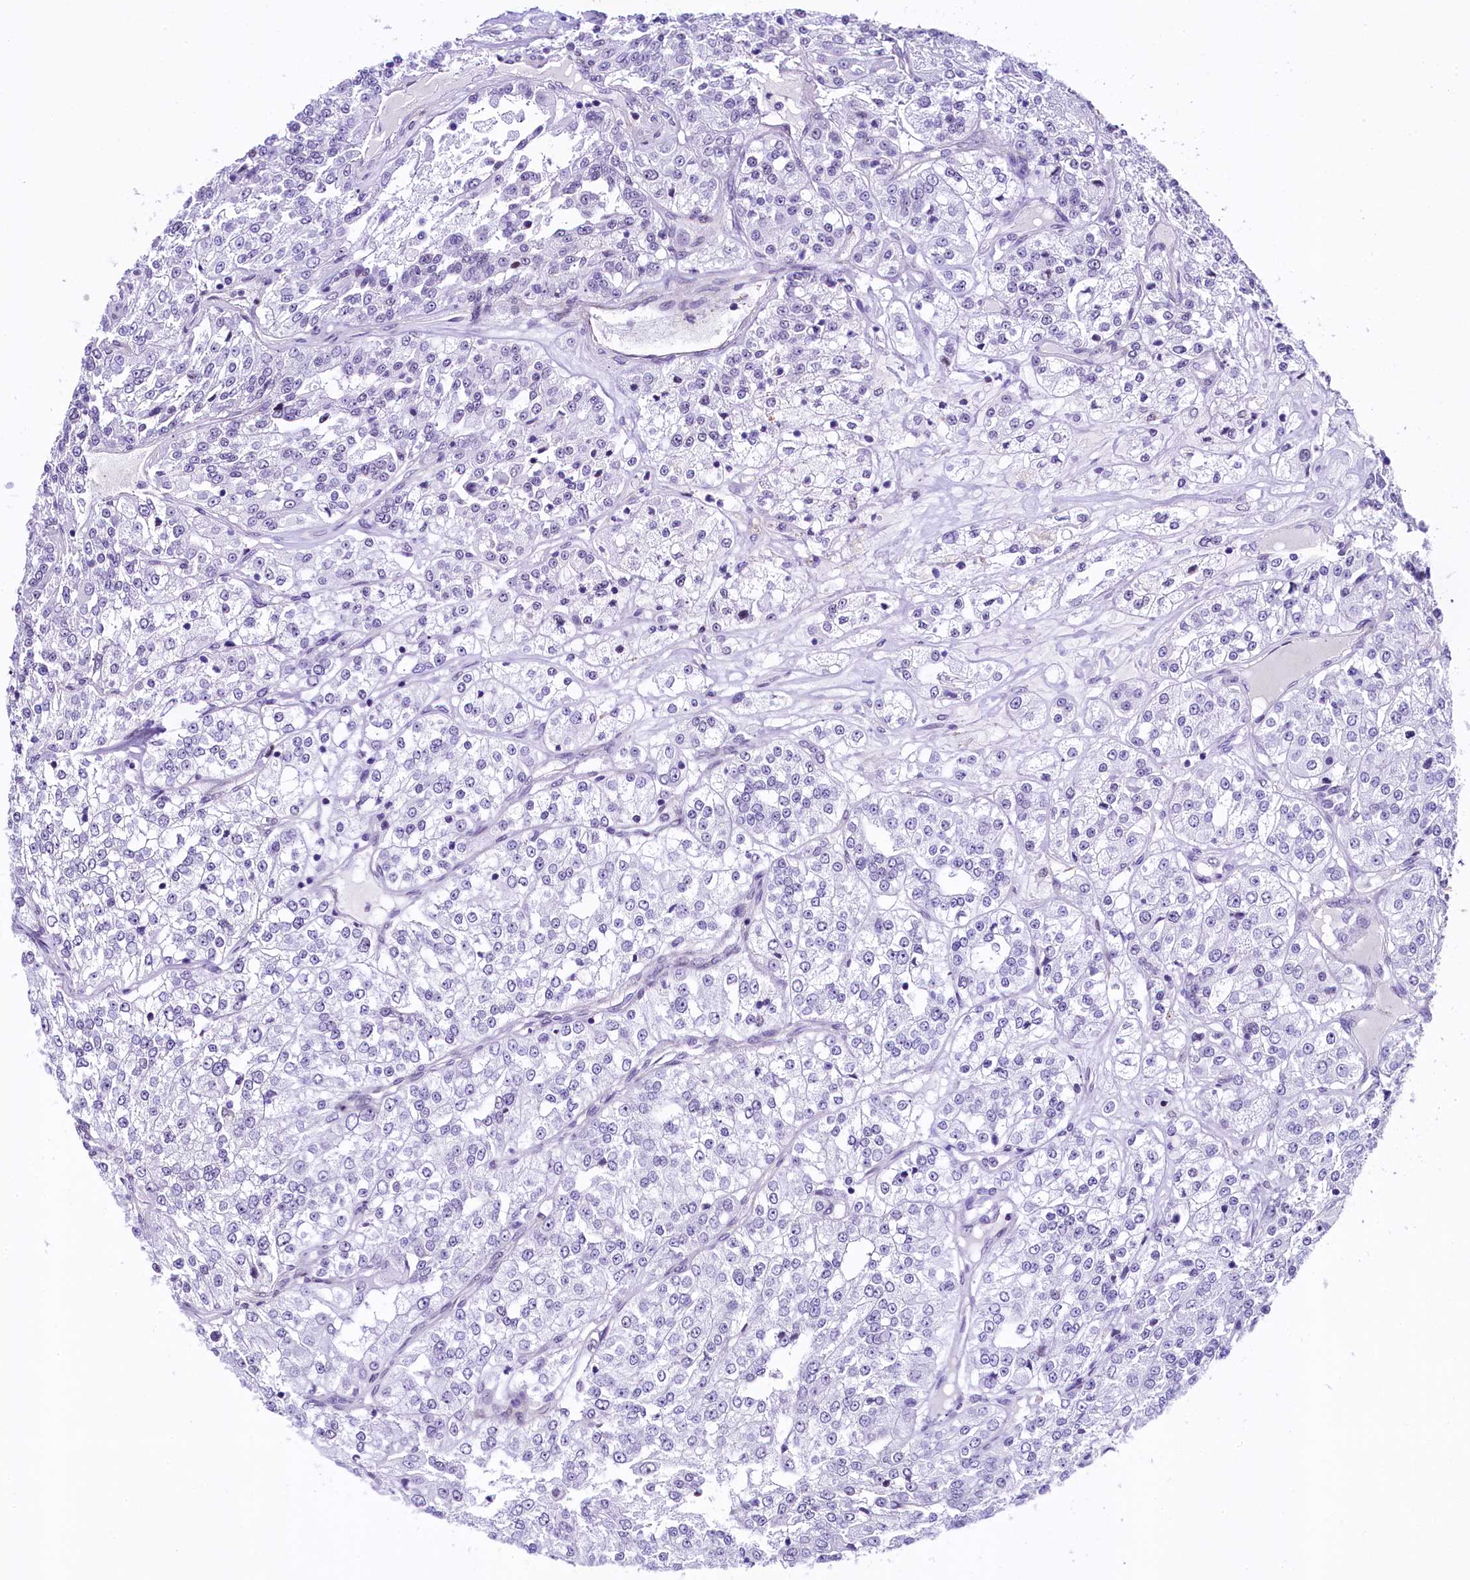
{"staining": {"intensity": "negative", "quantity": "none", "location": "none"}, "tissue": "renal cancer", "cell_type": "Tumor cells", "image_type": "cancer", "snomed": [{"axis": "morphology", "description": "Adenocarcinoma, NOS"}, {"axis": "topography", "description": "Kidney"}], "caption": "Photomicrograph shows no protein positivity in tumor cells of renal cancer (adenocarcinoma) tissue.", "gene": "SAMD10", "patient": {"sex": "female", "age": 63}}